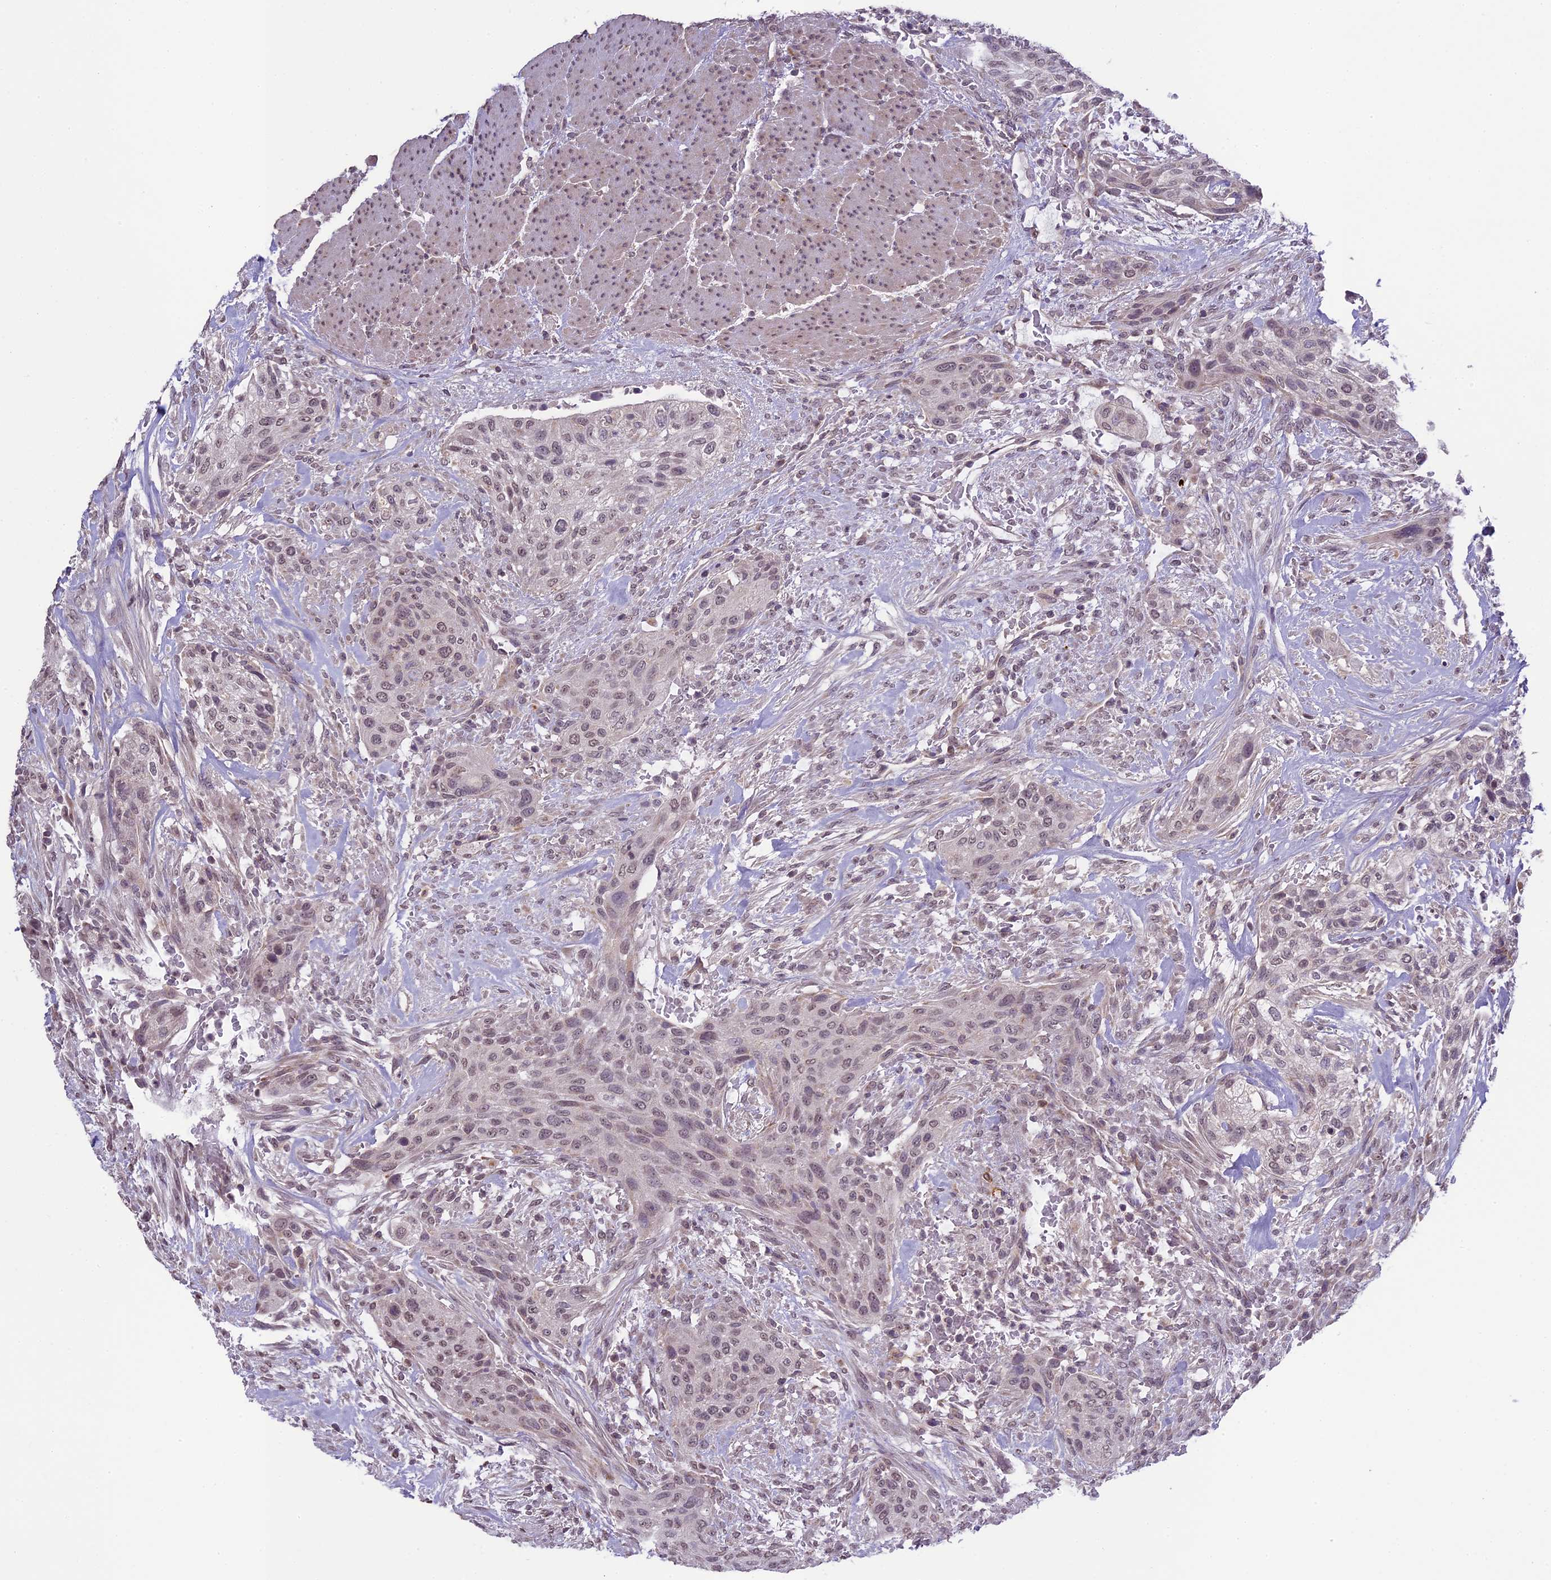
{"staining": {"intensity": "weak", "quantity": "25%-75%", "location": "nuclear"}, "tissue": "urothelial cancer", "cell_type": "Tumor cells", "image_type": "cancer", "snomed": [{"axis": "morphology", "description": "Urothelial carcinoma, High grade"}, {"axis": "topography", "description": "Urinary bladder"}], "caption": "Brown immunohistochemical staining in human high-grade urothelial carcinoma reveals weak nuclear positivity in about 25%-75% of tumor cells.", "gene": "ERG28", "patient": {"sex": "male", "age": 35}}